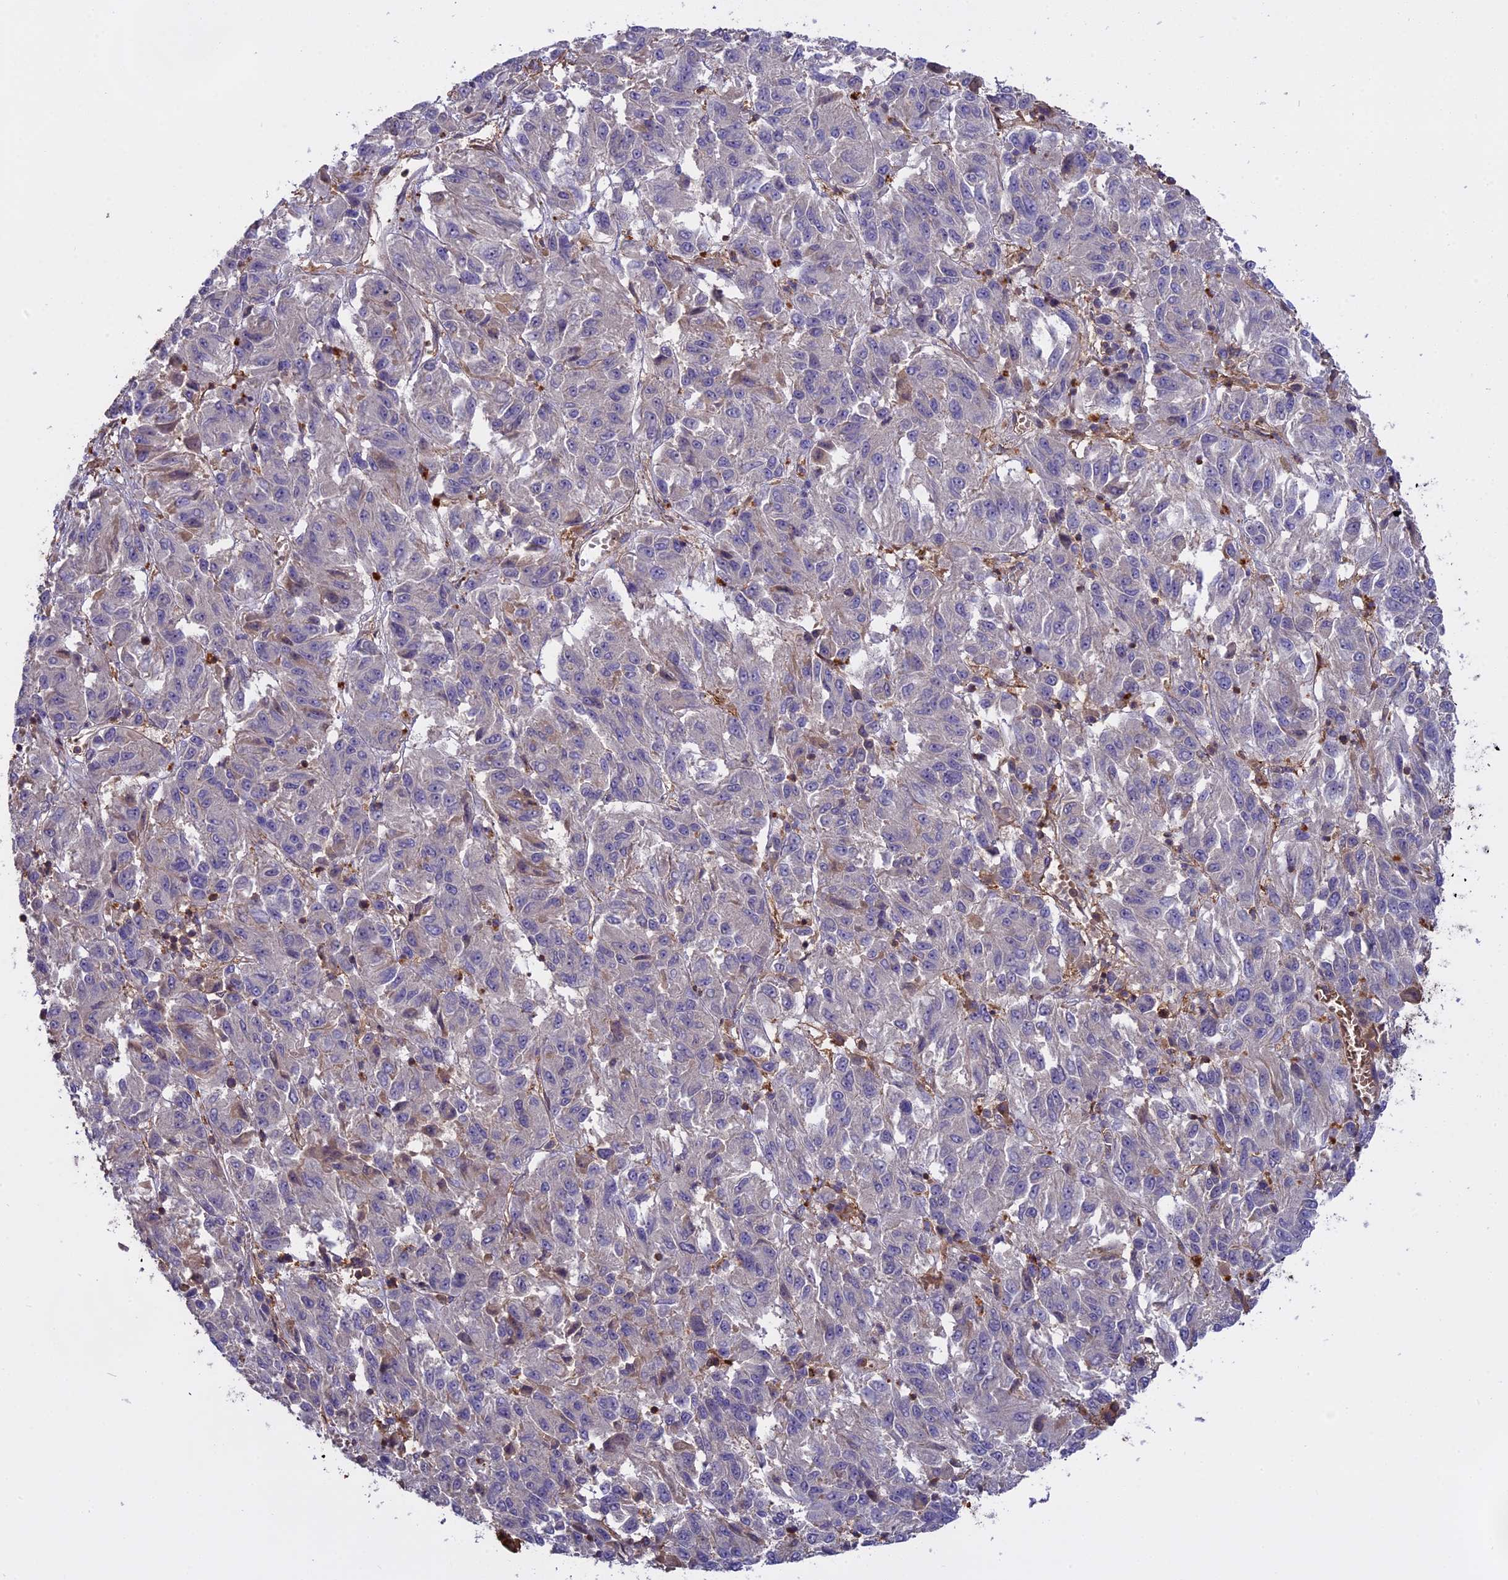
{"staining": {"intensity": "negative", "quantity": "none", "location": "none"}, "tissue": "melanoma", "cell_type": "Tumor cells", "image_type": "cancer", "snomed": [{"axis": "morphology", "description": "Malignant melanoma, Metastatic site"}, {"axis": "topography", "description": "Lung"}], "caption": "Immunohistochemistry (IHC) of melanoma displays no staining in tumor cells.", "gene": "CFAP119", "patient": {"sex": "male", "age": 64}}